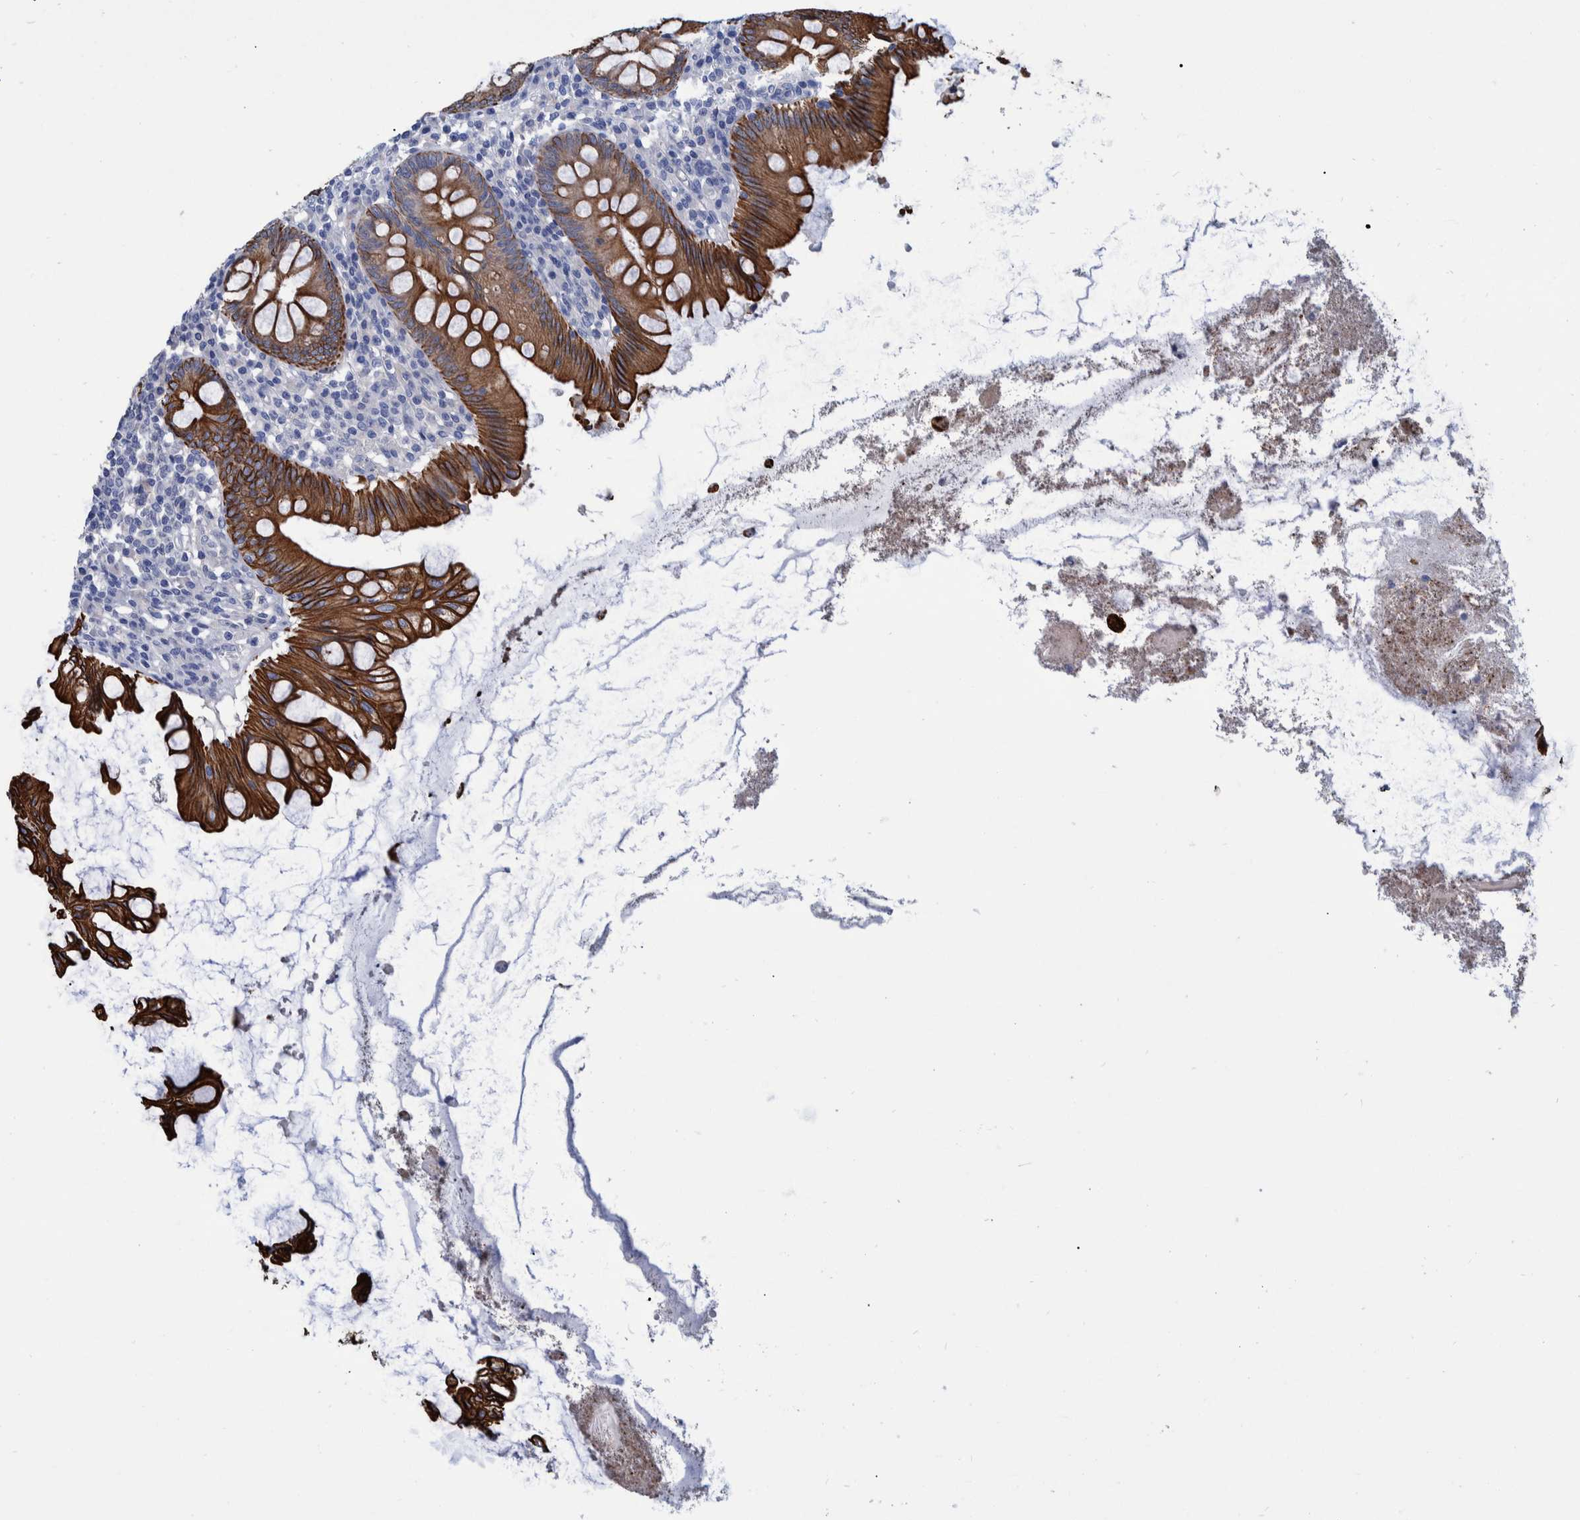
{"staining": {"intensity": "strong", "quantity": ">75%", "location": "cytoplasmic/membranous"}, "tissue": "appendix", "cell_type": "Glandular cells", "image_type": "normal", "snomed": [{"axis": "morphology", "description": "Normal tissue, NOS"}, {"axis": "topography", "description": "Appendix"}], "caption": "Unremarkable appendix shows strong cytoplasmic/membranous positivity in approximately >75% of glandular cells, visualized by immunohistochemistry. The staining is performed using DAB brown chromogen to label protein expression. The nuclei are counter-stained blue using hematoxylin.", "gene": "MKS1", "patient": {"sex": "male", "age": 56}}